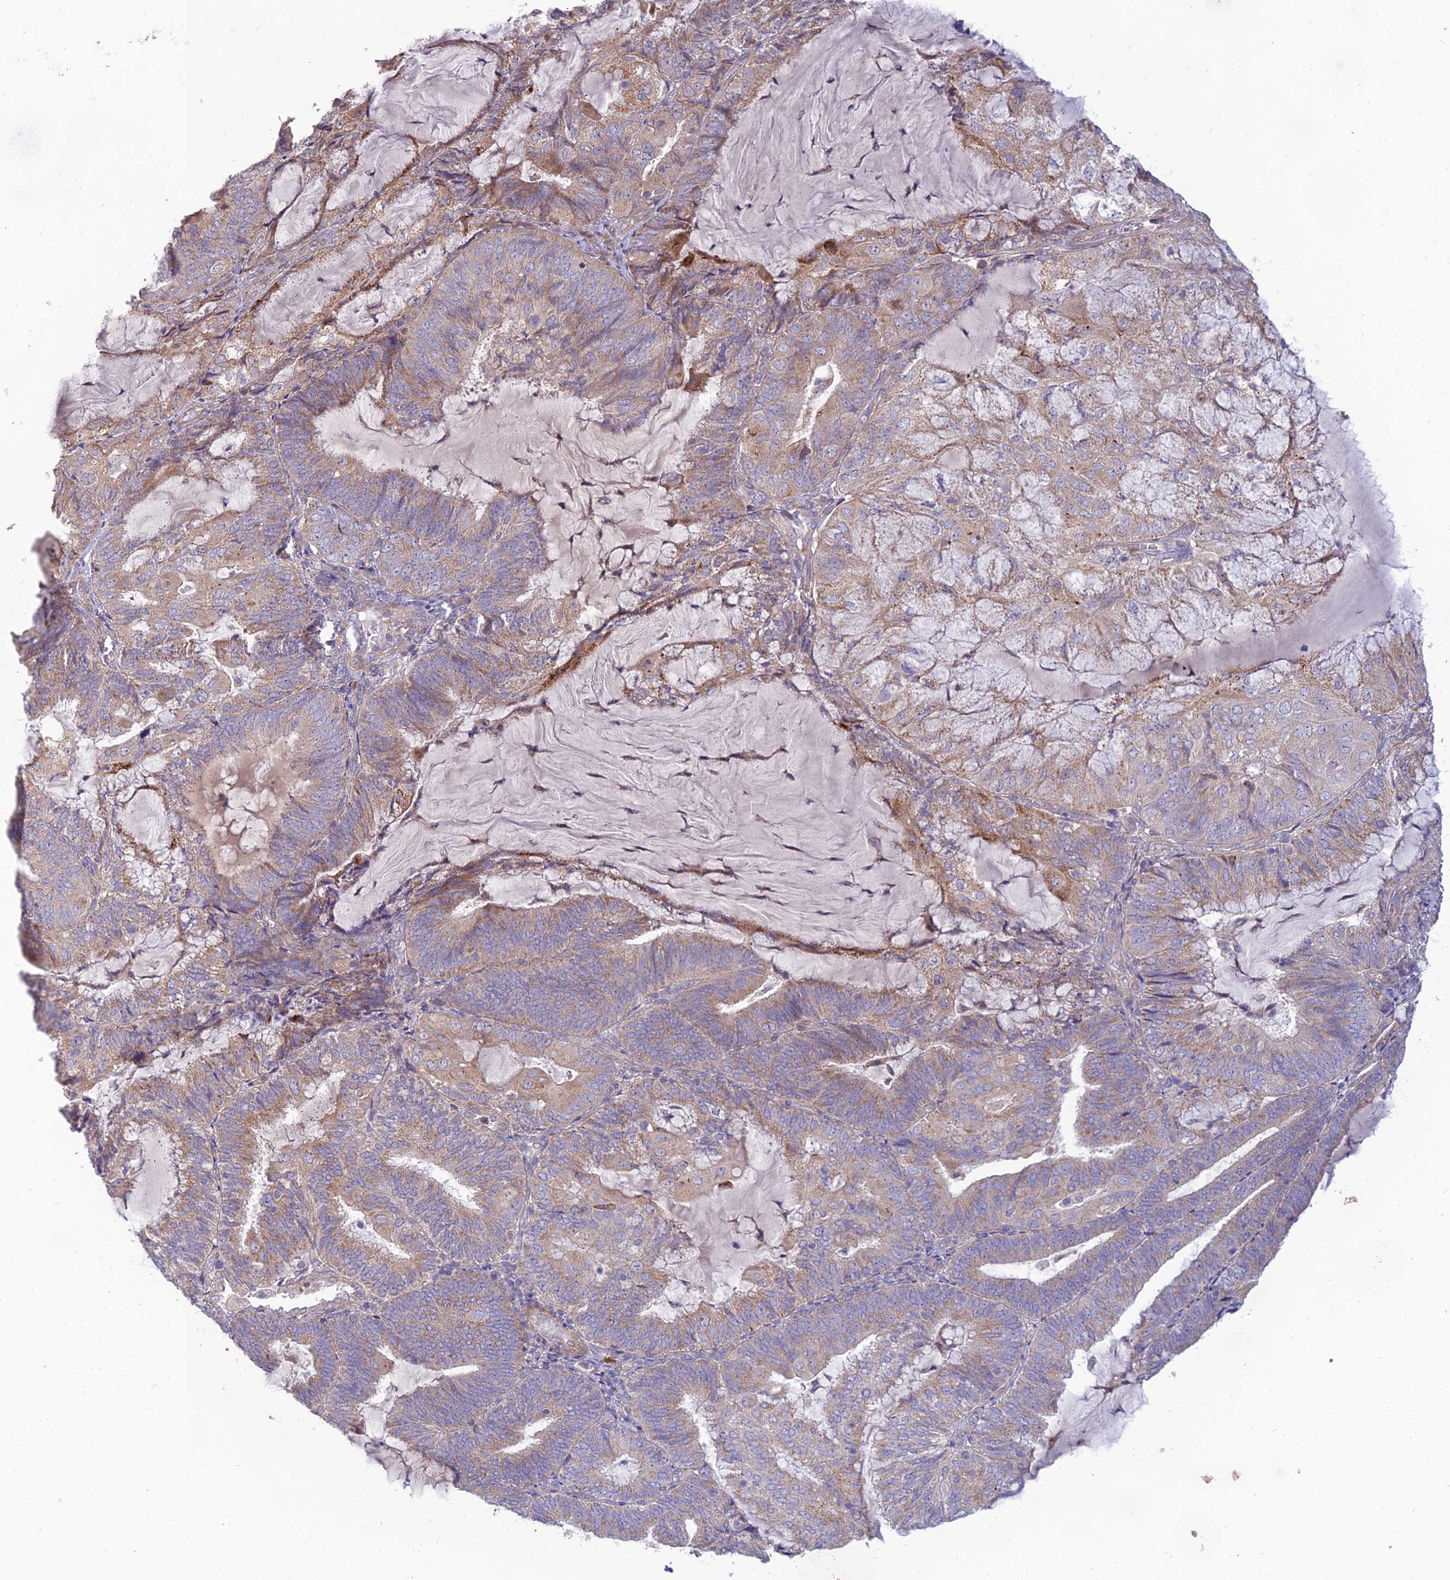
{"staining": {"intensity": "moderate", "quantity": "25%-75%", "location": "cytoplasmic/membranous"}, "tissue": "endometrial cancer", "cell_type": "Tumor cells", "image_type": "cancer", "snomed": [{"axis": "morphology", "description": "Adenocarcinoma, NOS"}, {"axis": "topography", "description": "Endometrium"}], "caption": "Immunohistochemical staining of human adenocarcinoma (endometrial) shows moderate cytoplasmic/membranous protein staining in approximately 25%-75% of tumor cells.", "gene": "C3orf20", "patient": {"sex": "female", "age": 81}}